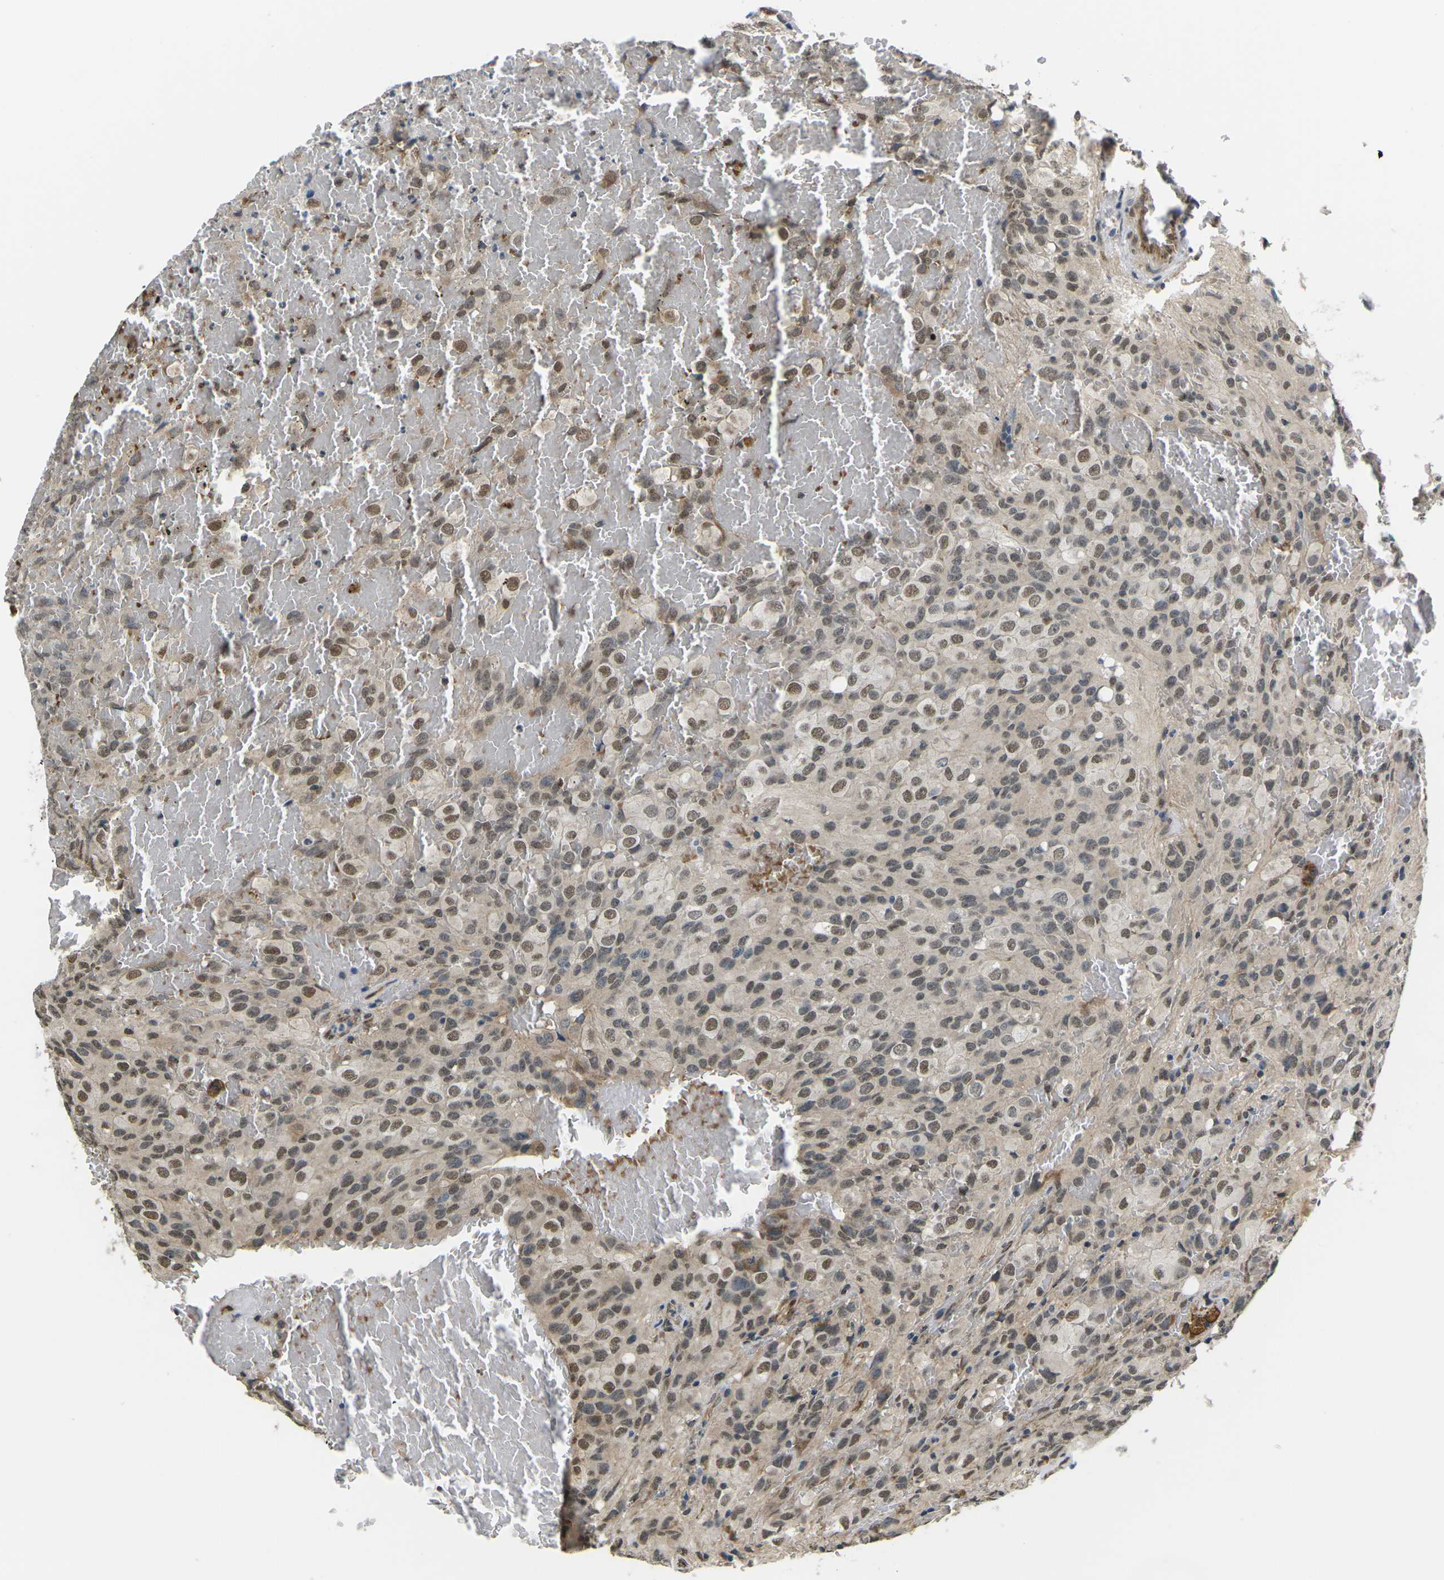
{"staining": {"intensity": "moderate", "quantity": "25%-75%", "location": "nuclear"}, "tissue": "glioma", "cell_type": "Tumor cells", "image_type": "cancer", "snomed": [{"axis": "morphology", "description": "Glioma, malignant, High grade"}, {"axis": "topography", "description": "Brain"}], "caption": "DAB (3,3'-diaminobenzidine) immunohistochemical staining of glioma shows moderate nuclear protein expression in about 25%-75% of tumor cells.", "gene": "ERBB4", "patient": {"sex": "male", "age": 32}}